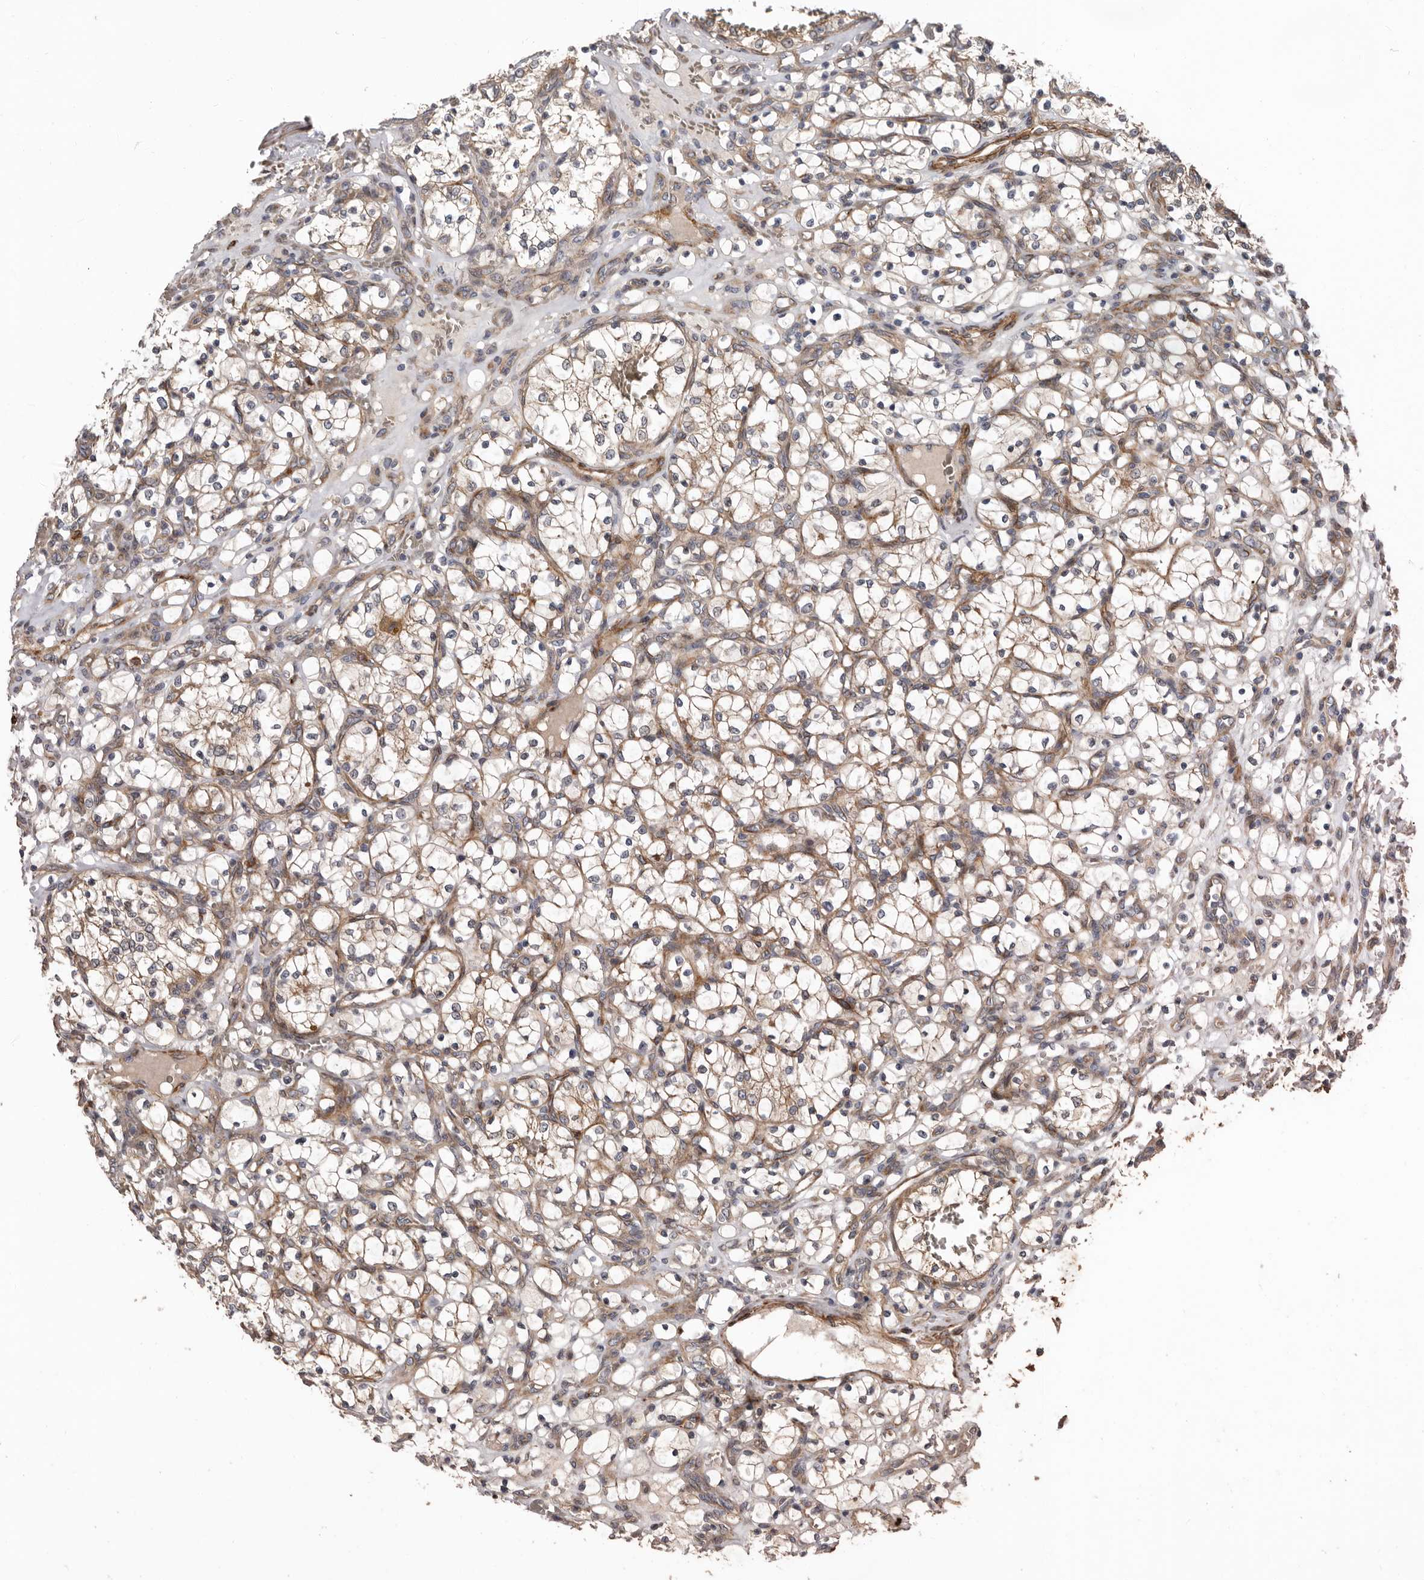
{"staining": {"intensity": "weak", "quantity": "25%-75%", "location": "cytoplasmic/membranous"}, "tissue": "renal cancer", "cell_type": "Tumor cells", "image_type": "cancer", "snomed": [{"axis": "morphology", "description": "Adenocarcinoma, NOS"}, {"axis": "topography", "description": "Kidney"}], "caption": "Tumor cells exhibit weak cytoplasmic/membranous expression in about 25%-75% of cells in renal cancer. Immunohistochemistry stains the protein in brown and the nuclei are stained blue.", "gene": "ARHGEF5", "patient": {"sex": "female", "age": 69}}